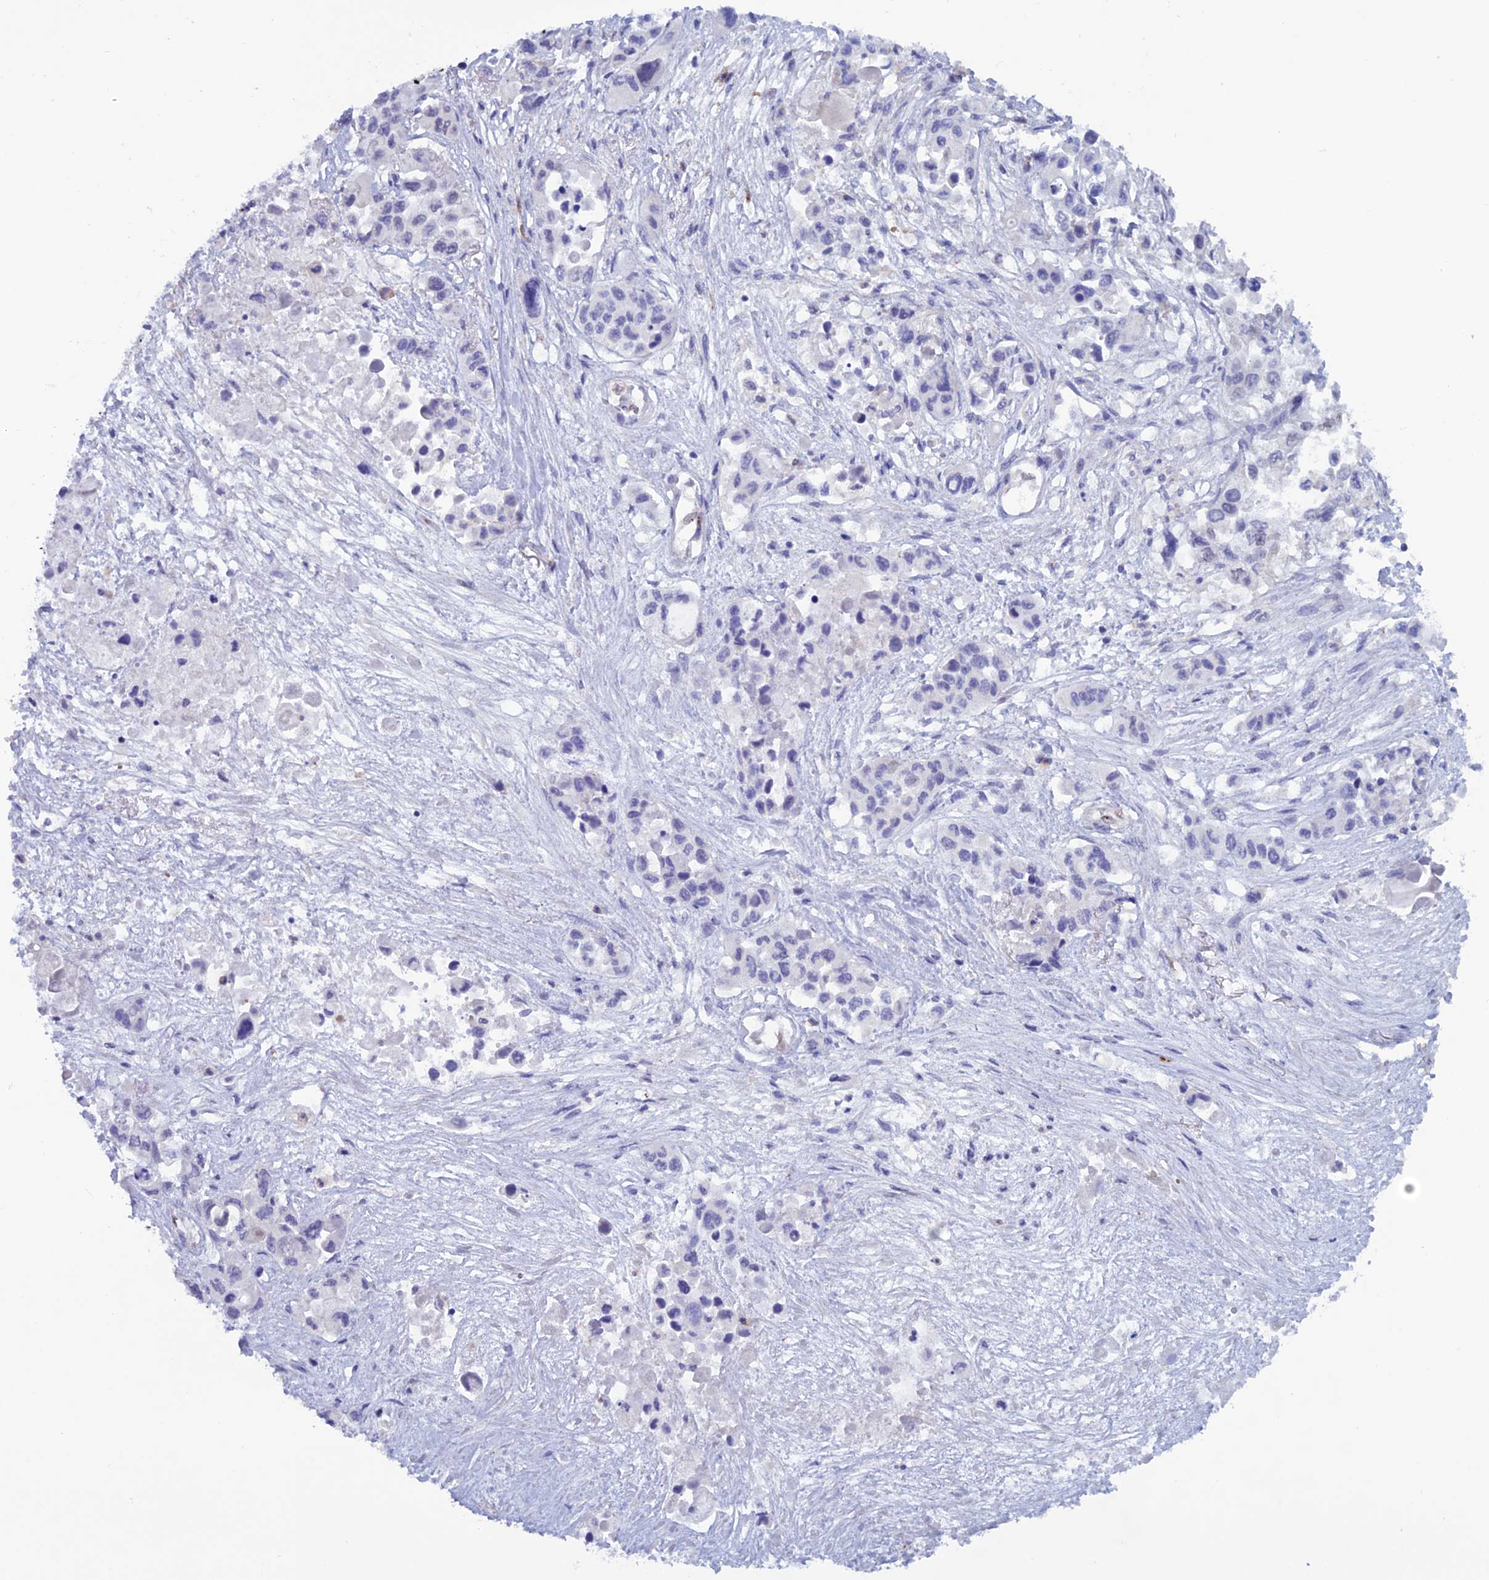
{"staining": {"intensity": "negative", "quantity": "none", "location": "none"}, "tissue": "pancreatic cancer", "cell_type": "Tumor cells", "image_type": "cancer", "snomed": [{"axis": "morphology", "description": "Adenocarcinoma, NOS"}, {"axis": "topography", "description": "Pancreas"}], "caption": "There is no significant staining in tumor cells of pancreatic cancer (adenocarcinoma).", "gene": "NOL4L", "patient": {"sex": "male", "age": 92}}